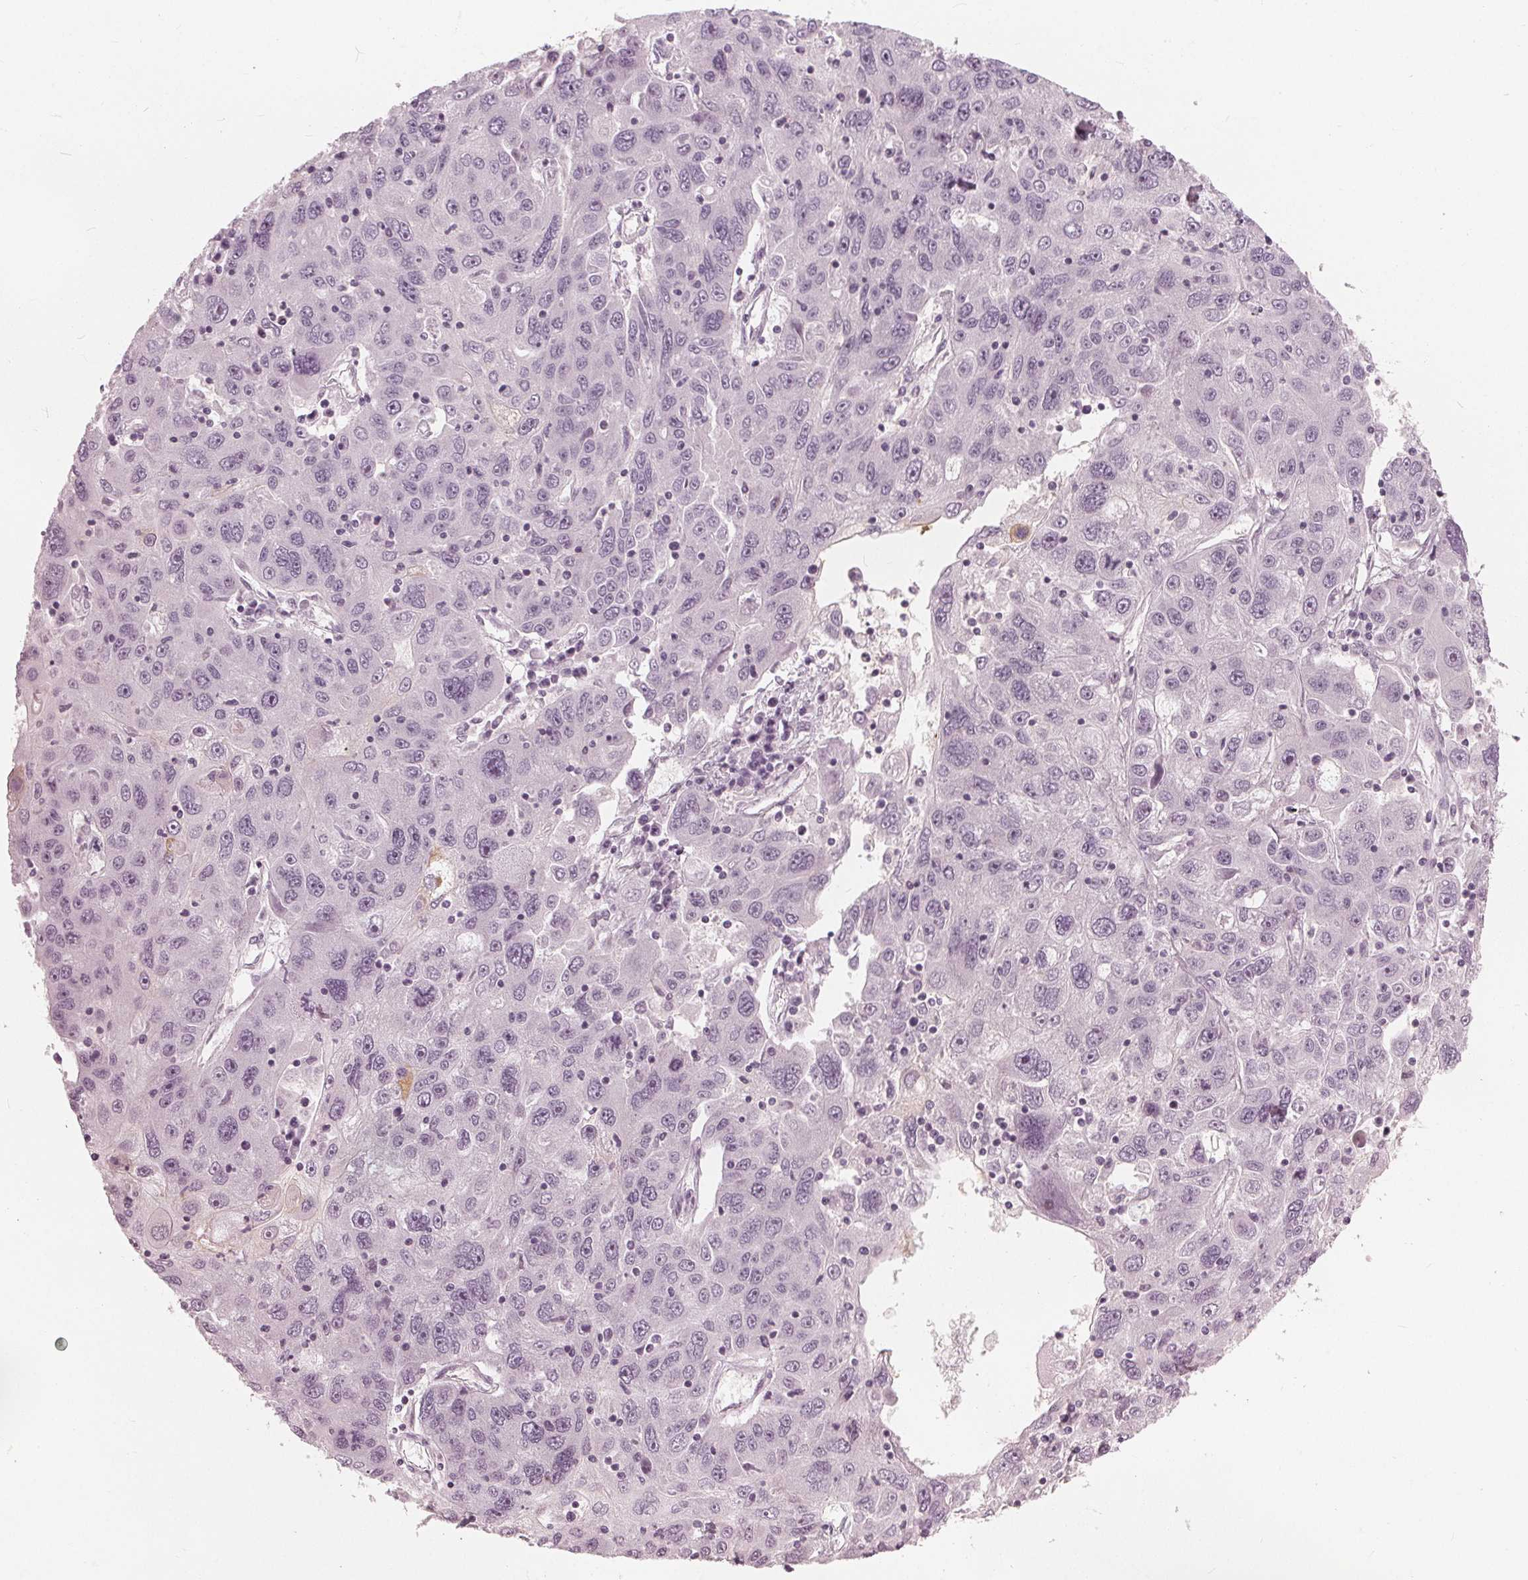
{"staining": {"intensity": "negative", "quantity": "none", "location": "none"}, "tissue": "stomach cancer", "cell_type": "Tumor cells", "image_type": "cancer", "snomed": [{"axis": "morphology", "description": "Adenocarcinoma, NOS"}, {"axis": "topography", "description": "Stomach"}], "caption": "Immunohistochemistry photomicrograph of stomach cancer stained for a protein (brown), which shows no staining in tumor cells.", "gene": "SAT2", "patient": {"sex": "male", "age": 56}}